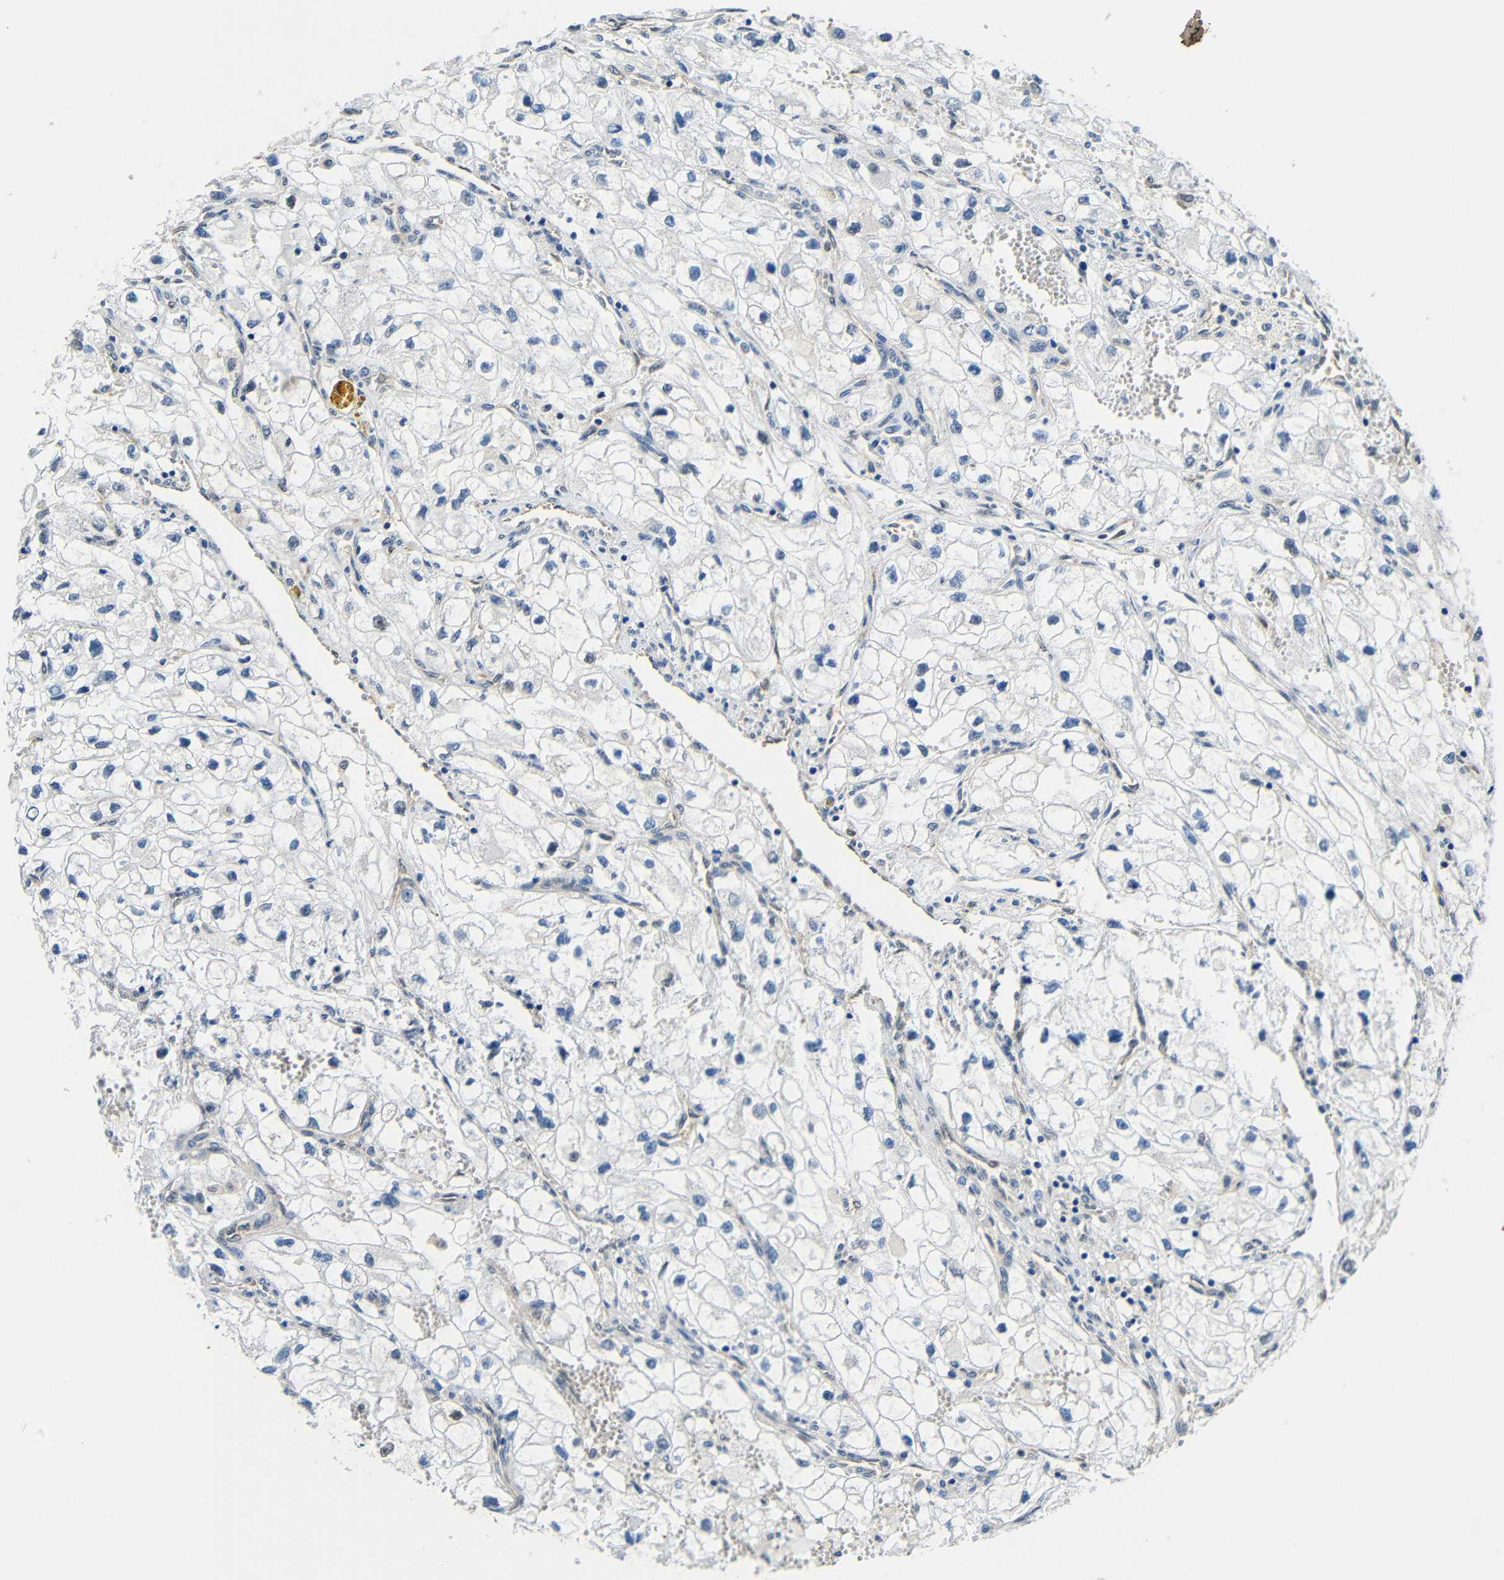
{"staining": {"intensity": "negative", "quantity": "none", "location": "none"}, "tissue": "renal cancer", "cell_type": "Tumor cells", "image_type": "cancer", "snomed": [{"axis": "morphology", "description": "Adenocarcinoma, NOS"}, {"axis": "topography", "description": "Kidney"}], "caption": "This is an immunohistochemistry photomicrograph of renal cancer. There is no positivity in tumor cells.", "gene": "ADAP1", "patient": {"sex": "female", "age": 70}}